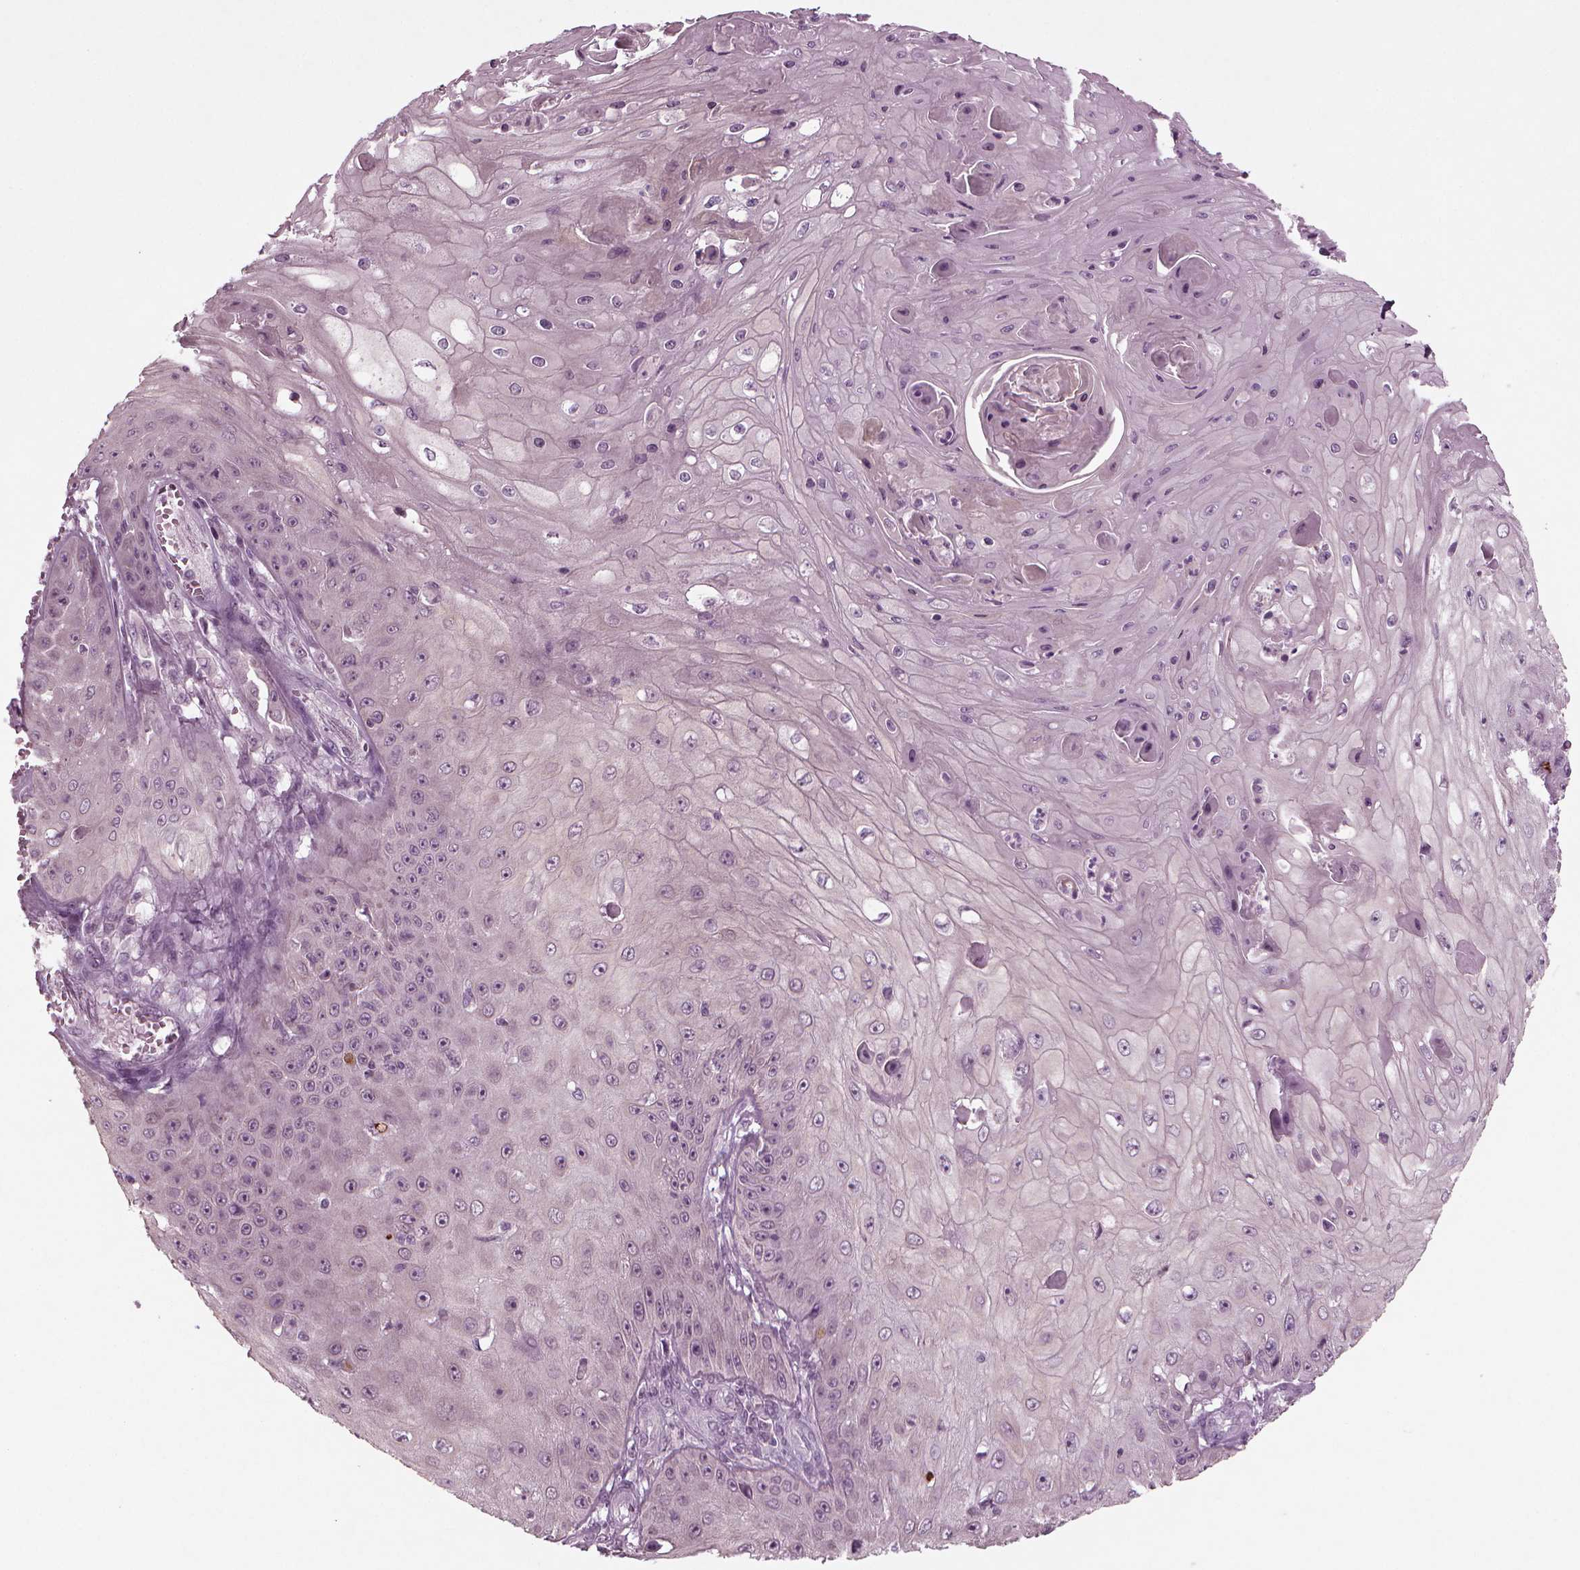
{"staining": {"intensity": "weak", "quantity": "25%-75%", "location": "cytoplasmic/membranous"}, "tissue": "skin cancer", "cell_type": "Tumor cells", "image_type": "cancer", "snomed": [{"axis": "morphology", "description": "Squamous cell carcinoma, NOS"}, {"axis": "topography", "description": "Skin"}], "caption": "Weak cytoplasmic/membranous protein positivity is identified in about 25%-75% of tumor cells in squamous cell carcinoma (skin). Using DAB (3,3'-diaminobenzidine) (brown) and hematoxylin (blue) stains, captured at high magnification using brightfield microscopy.", "gene": "MGAT4D", "patient": {"sex": "male", "age": 70}}